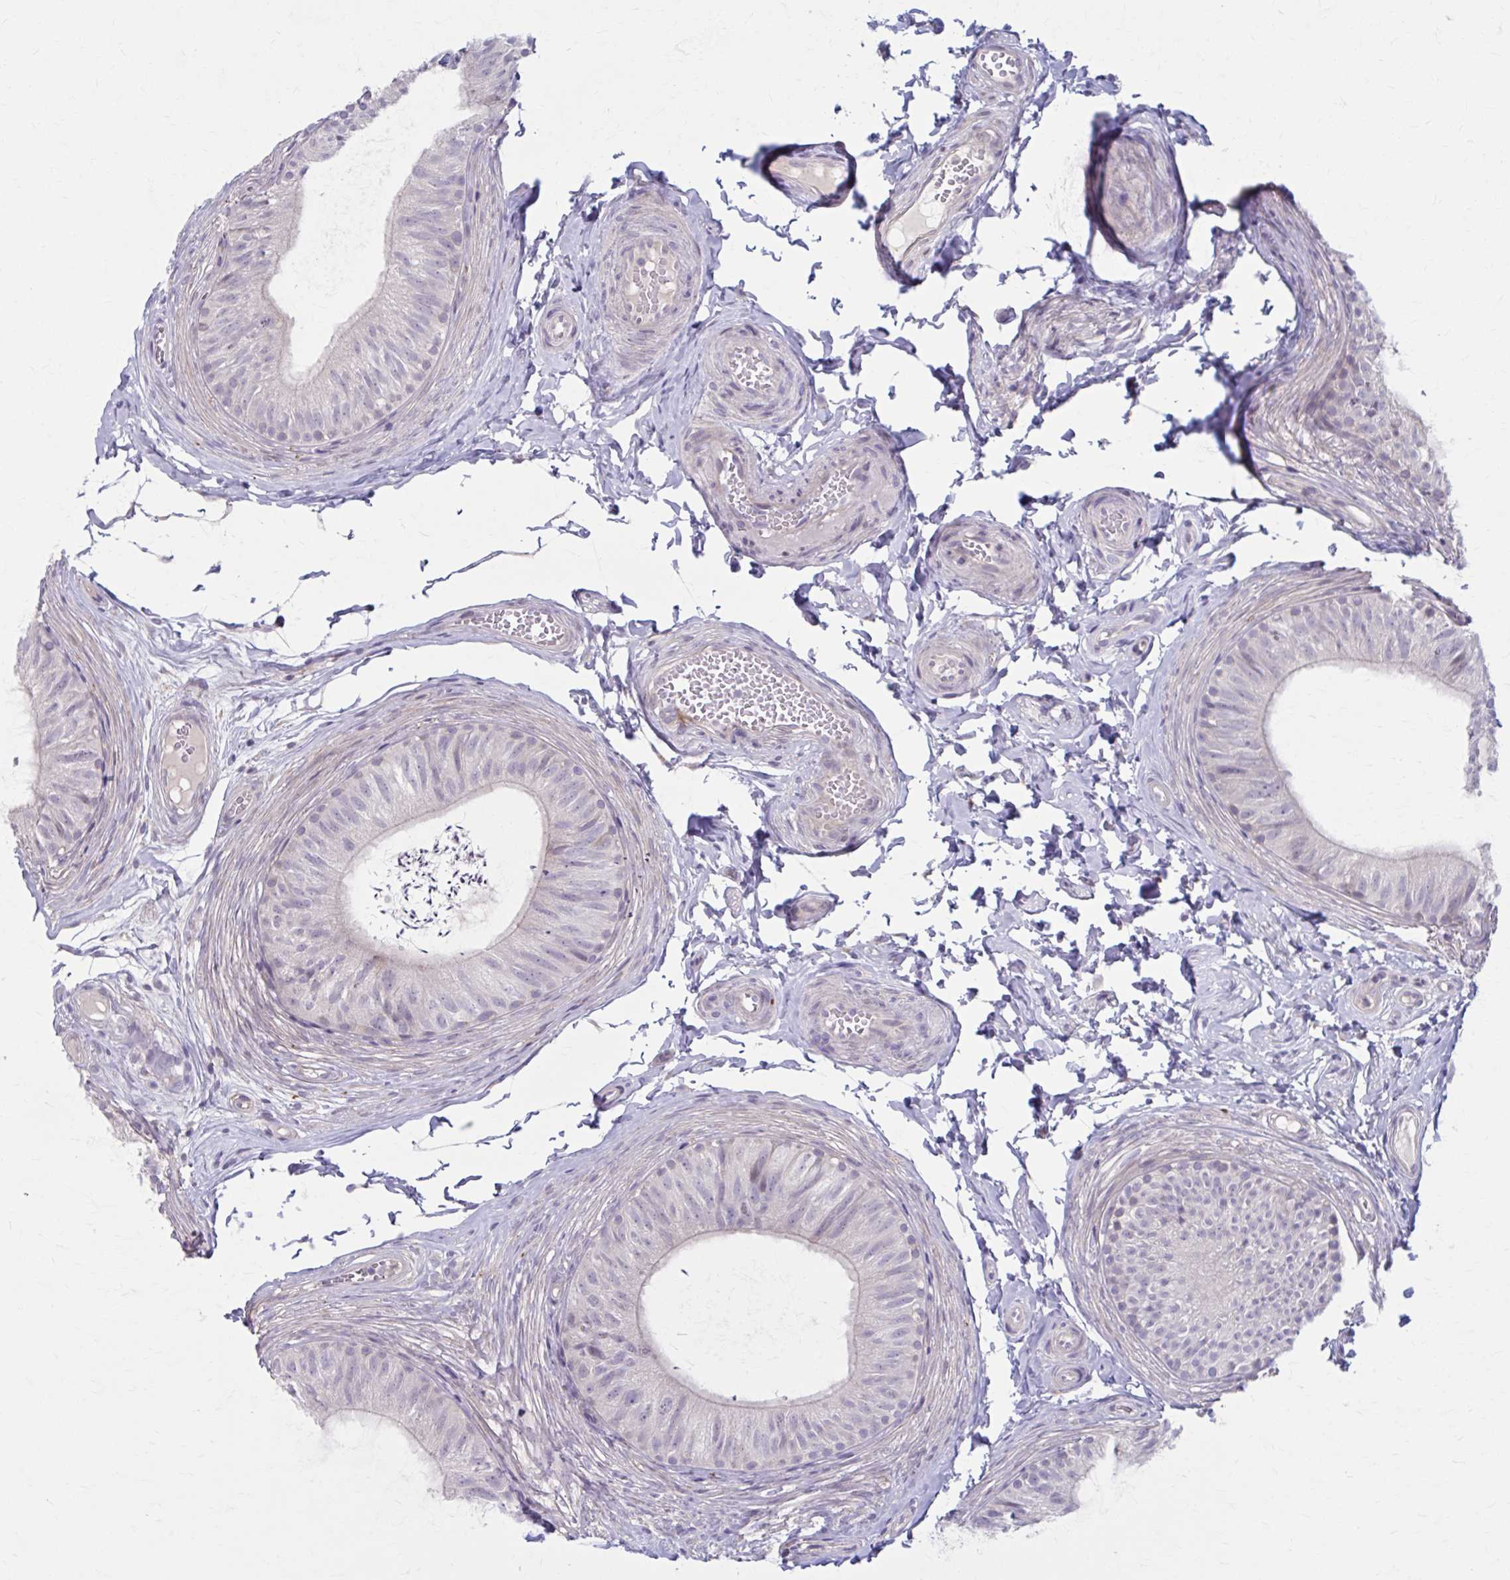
{"staining": {"intensity": "negative", "quantity": "none", "location": "none"}, "tissue": "epididymis", "cell_type": "Glandular cells", "image_type": "normal", "snomed": [{"axis": "morphology", "description": "Normal tissue, NOS"}, {"axis": "topography", "description": "Epididymis, spermatic cord, NOS"}, {"axis": "topography", "description": "Epididymis"}, {"axis": "topography", "description": "Peripheral nerve tissue"}], "caption": "Immunohistochemistry (IHC) micrograph of normal epididymis: human epididymis stained with DAB shows no significant protein expression in glandular cells.", "gene": "CHST3", "patient": {"sex": "male", "age": 29}}